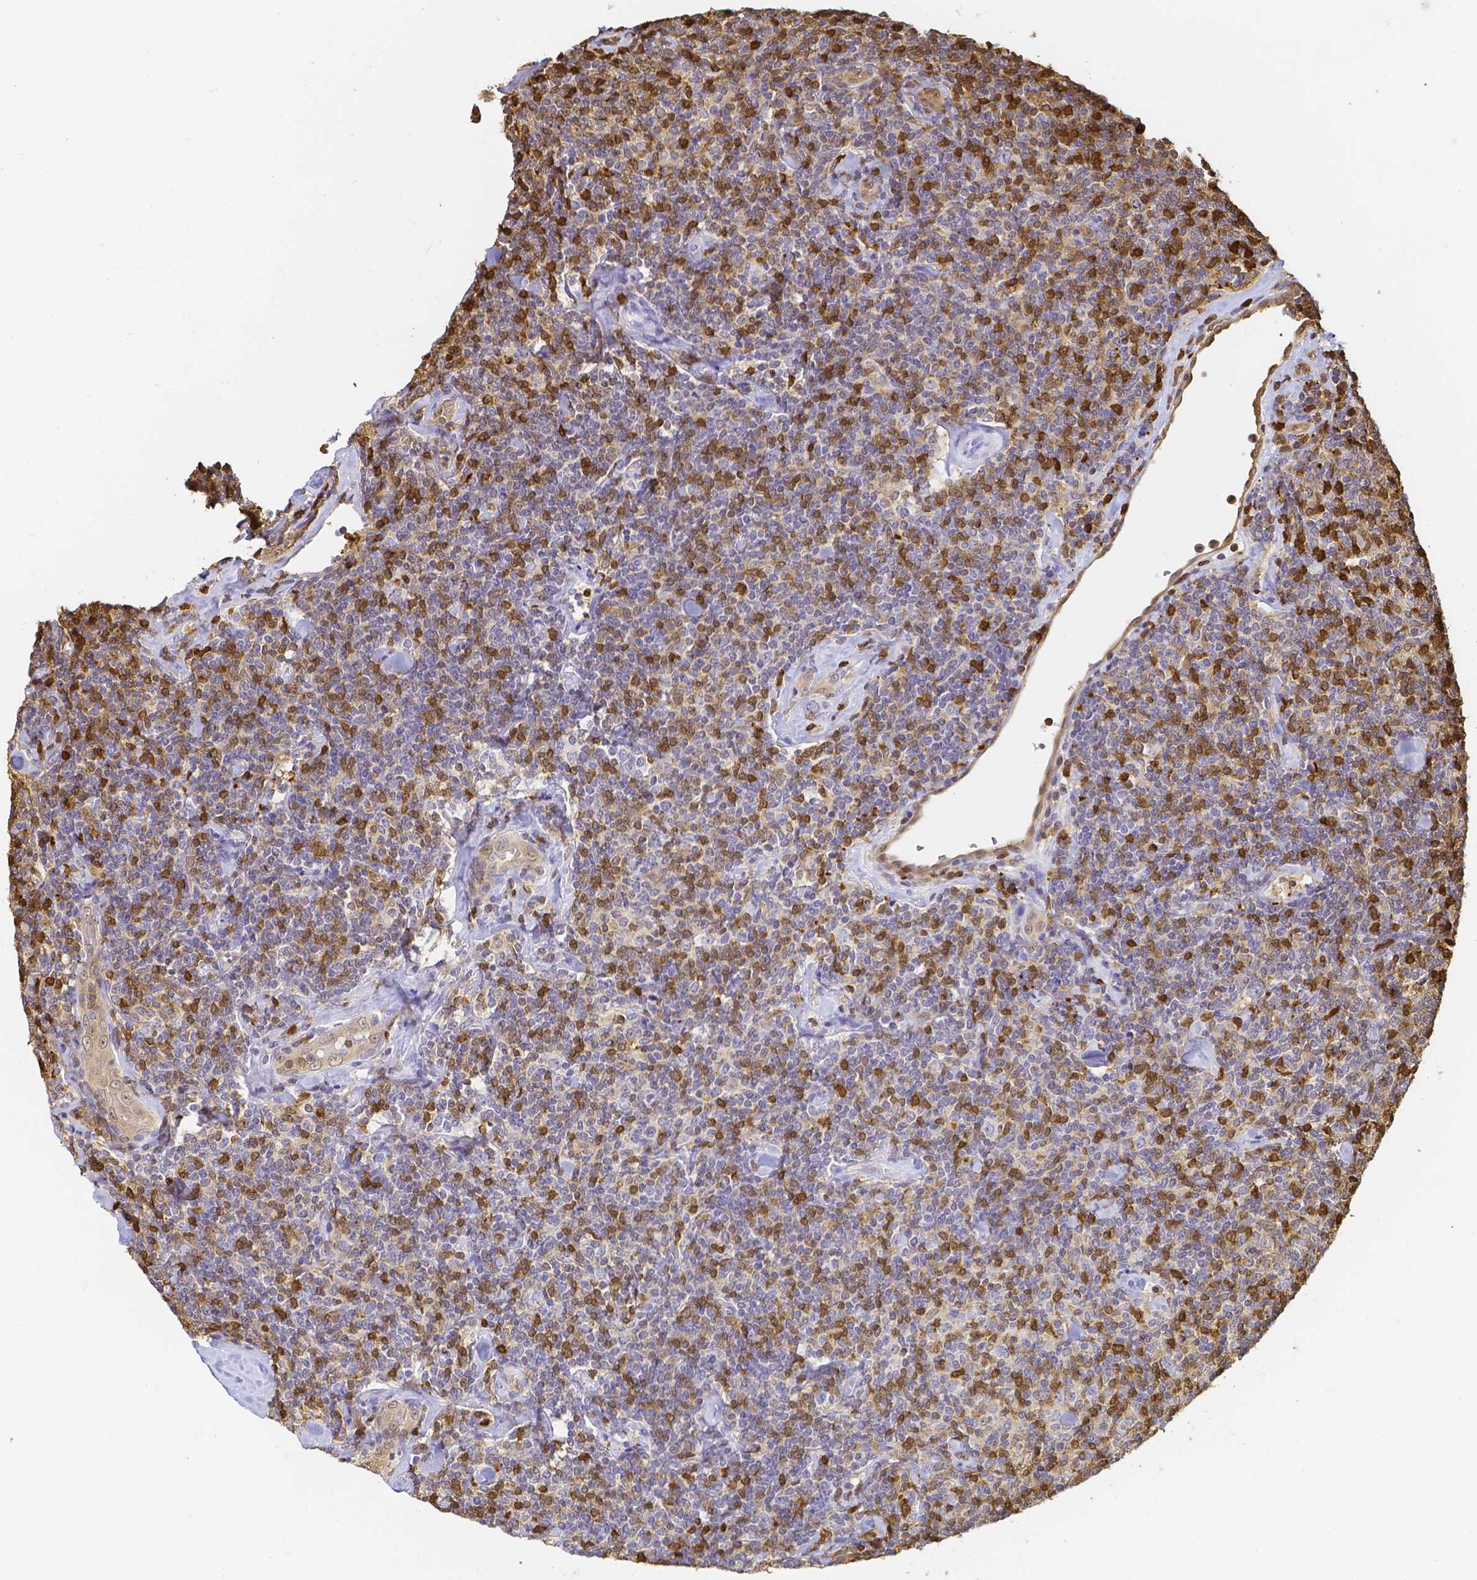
{"staining": {"intensity": "moderate", "quantity": "25%-75%", "location": "cytoplasmic/membranous,nuclear"}, "tissue": "lymphoma", "cell_type": "Tumor cells", "image_type": "cancer", "snomed": [{"axis": "morphology", "description": "Malignant lymphoma, non-Hodgkin's type, Low grade"}, {"axis": "topography", "description": "Lymph node"}], "caption": "Human lymphoma stained with a brown dye reveals moderate cytoplasmic/membranous and nuclear positive staining in about 25%-75% of tumor cells.", "gene": "COTL1", "patient": {"sex": "female", "age": 56}}